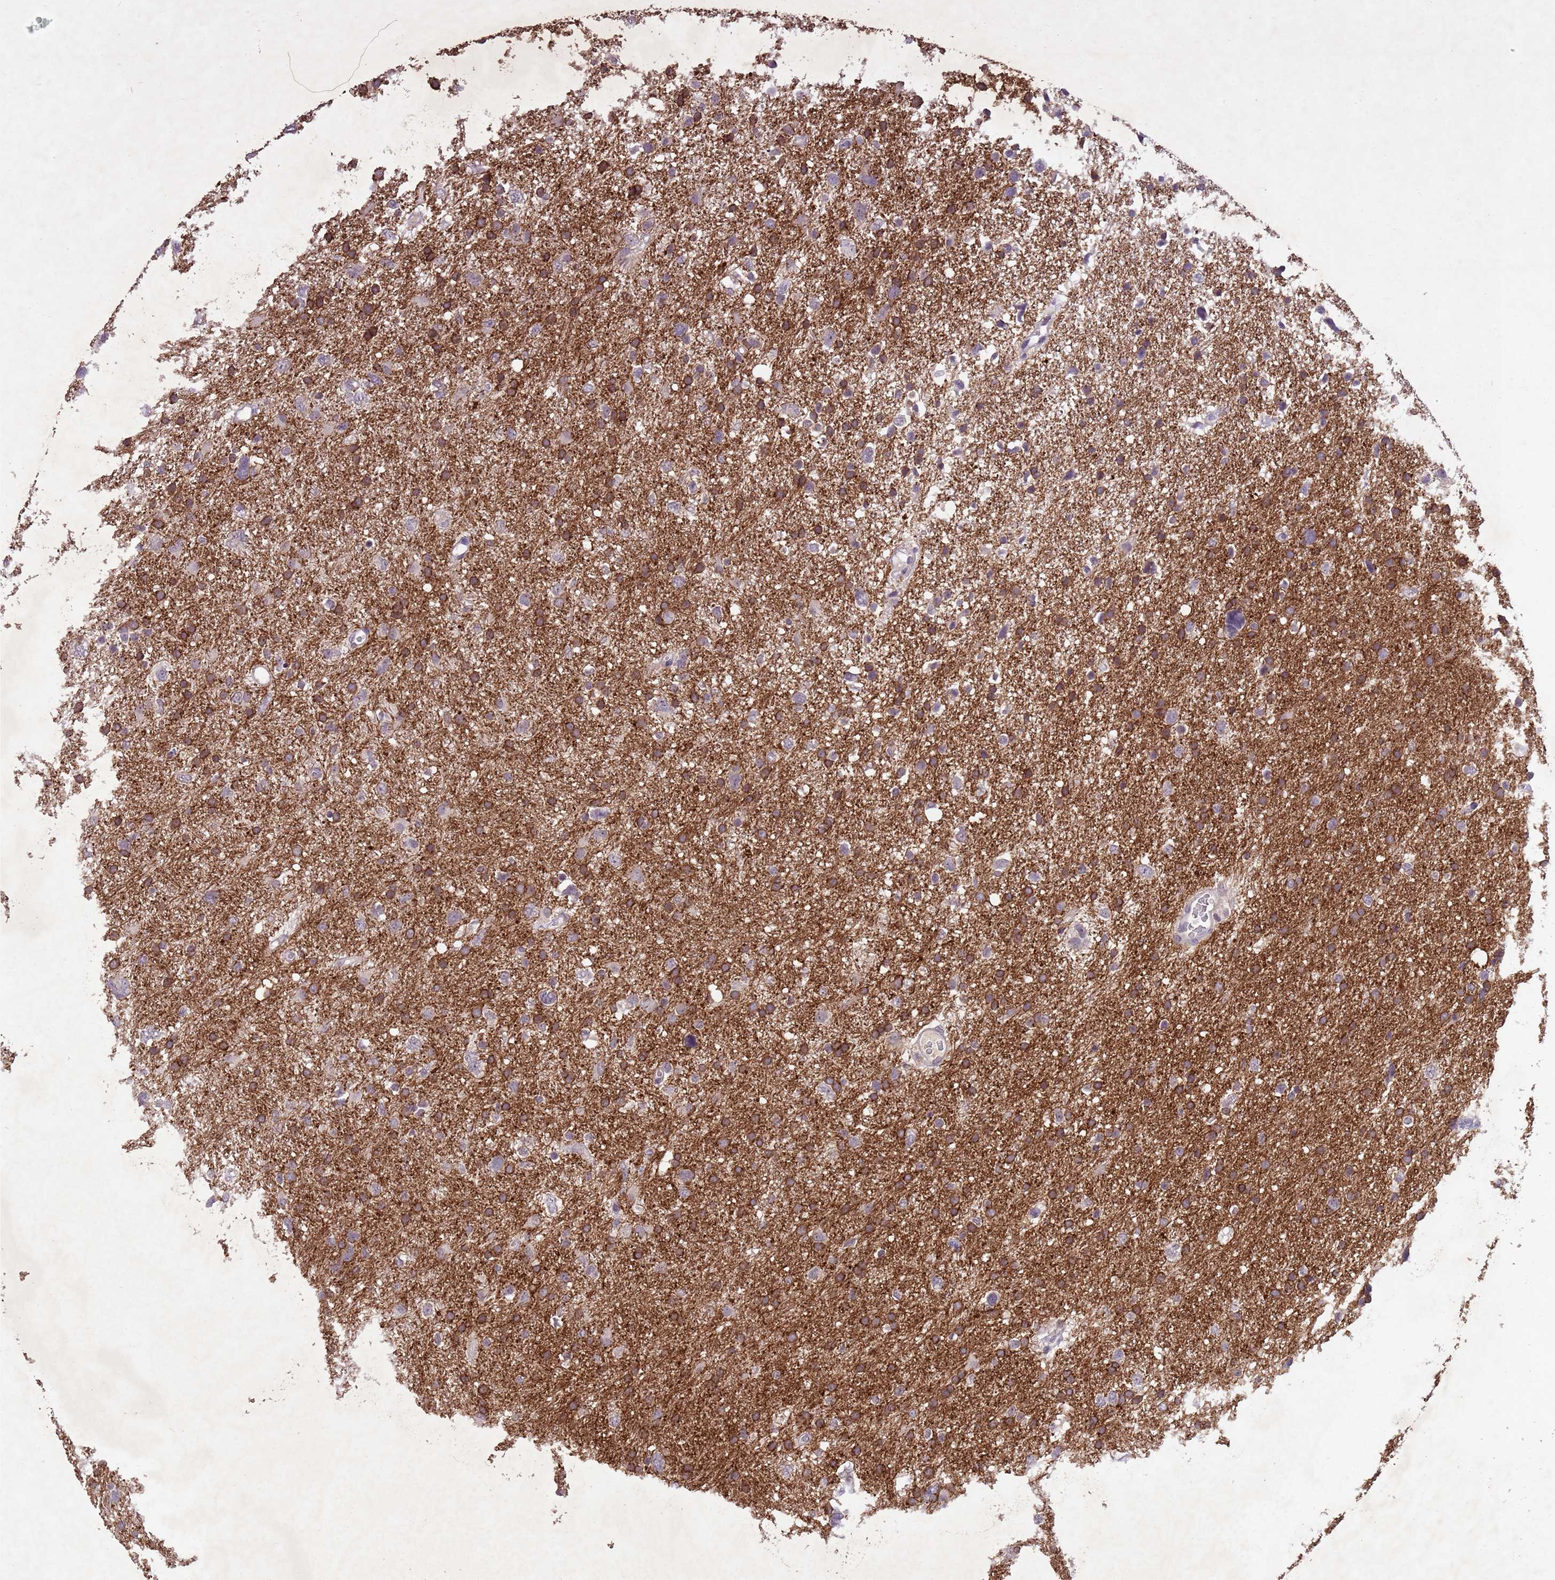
{"staining": {"intensity": "strong", "quantity": "25%-75%", "location": "cytoplasmic/membranous"}, "tissue": "glioma", "cell_type": "Tumor cells", "image_type": "cancer", "snomed": [{"axis": "morphology", "description": "Glioma, malignant, High grade"}, {"axis": "topography", "description": "Brain"}], "caption": "The immunohistochemical stain labels strong cytoplasmic/membranous positivity in tumor cells of glioma tissue.", "gene": "NLRP11", "patient": {"sex": "male", "age": 61}}